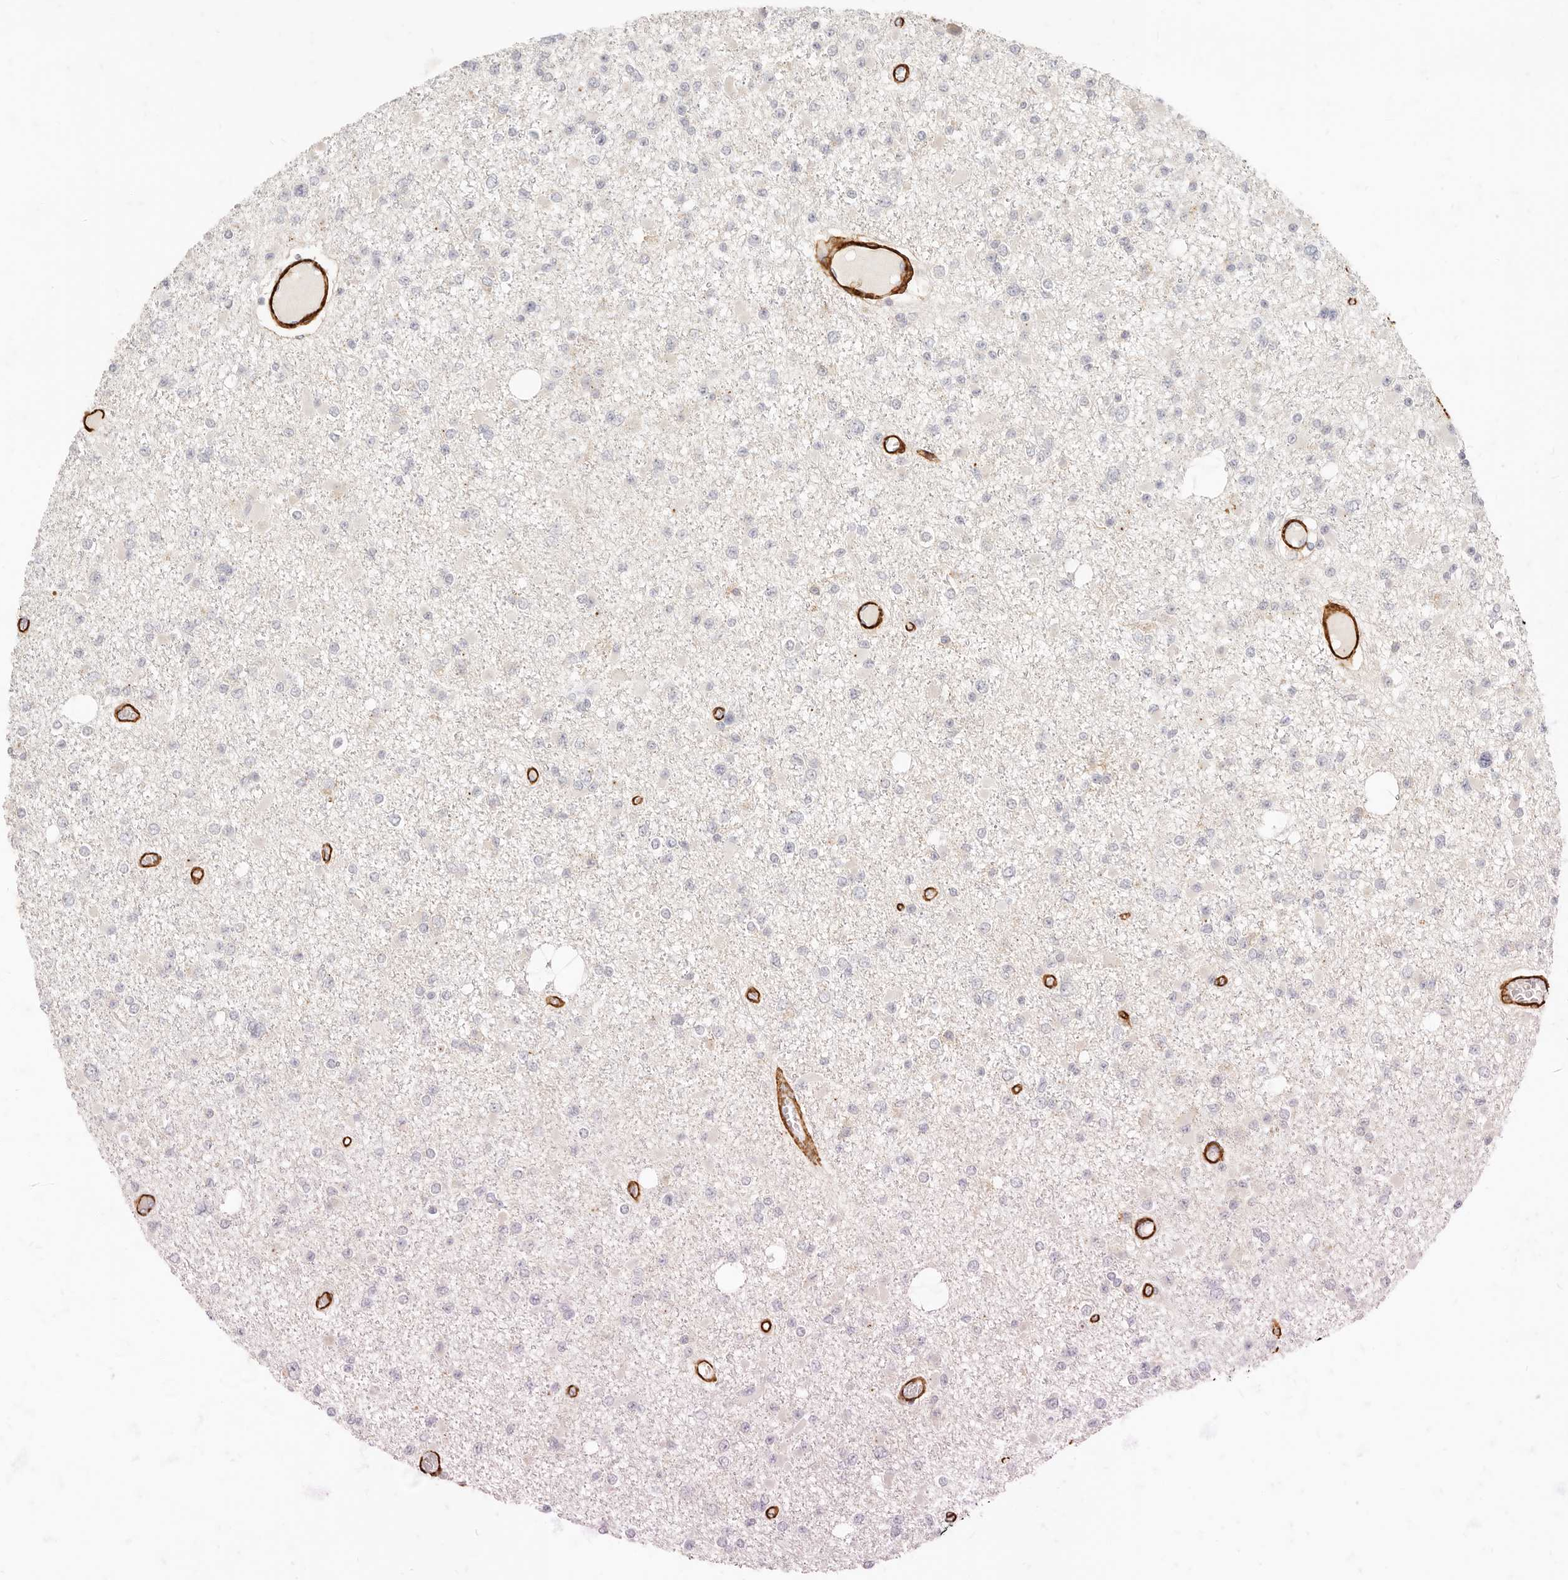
{"staining": {"intensity": "negative", "quantity": "none", "location": "none"}, "tissue": "glioma", "cell_type": "Tumor cells", "image_type": "cancer", "snomed": [{"axis": "morphology", "description": "Glioma, malignant, Low grade"}, {"axis": "topography", "description": "Brain"}], "caption": "This is an immunohistochemistry (IHC) micrograph of human malignant glioma (low-grade). There is no positivity in tumor cells.", "gene": "TMTC2", "patient": {"sex": "female", "age": 22}}